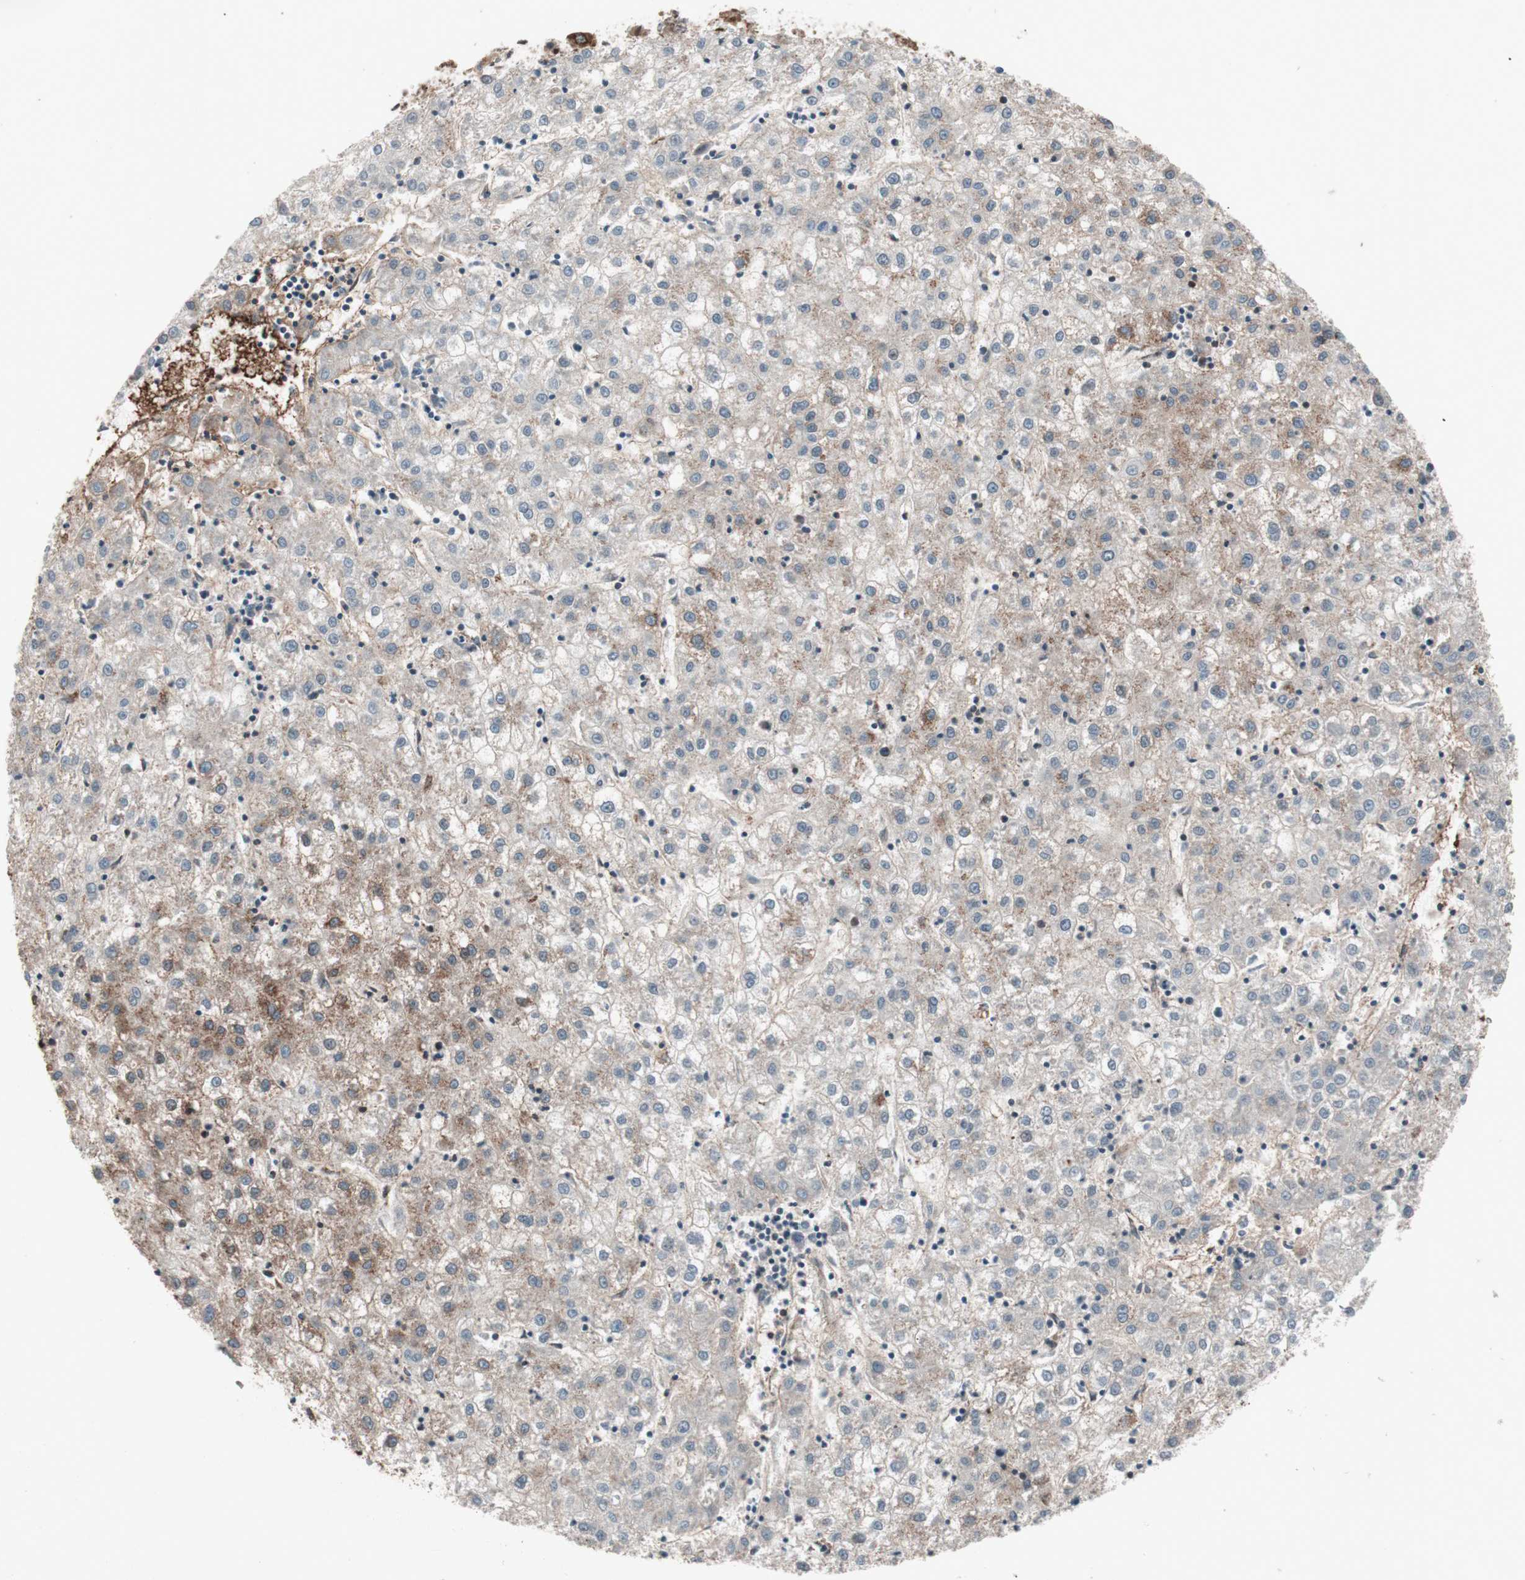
{"staining": {"intensity": "moderate", "quantity": "<25%", "location": "cytoplasmic/membranous"}, "tissue": "liver cancer", "cell_type": "Tumor cells", "image_type": "cancer", "snomed": [{"axis": "morphology", "description": "Carcinoma, Hepatocellular, NOS"}, {"axis": "topography", "description": "Liver"}], "caption": "Protein expression analysis of human liver cancer (hepatocellular carcinoma) reveals moderate cytoplasmic/membranous positivity in about <25% of tumor cells.", "gene": "NUP62", "patient": {"sex": "male", "age": 72}}